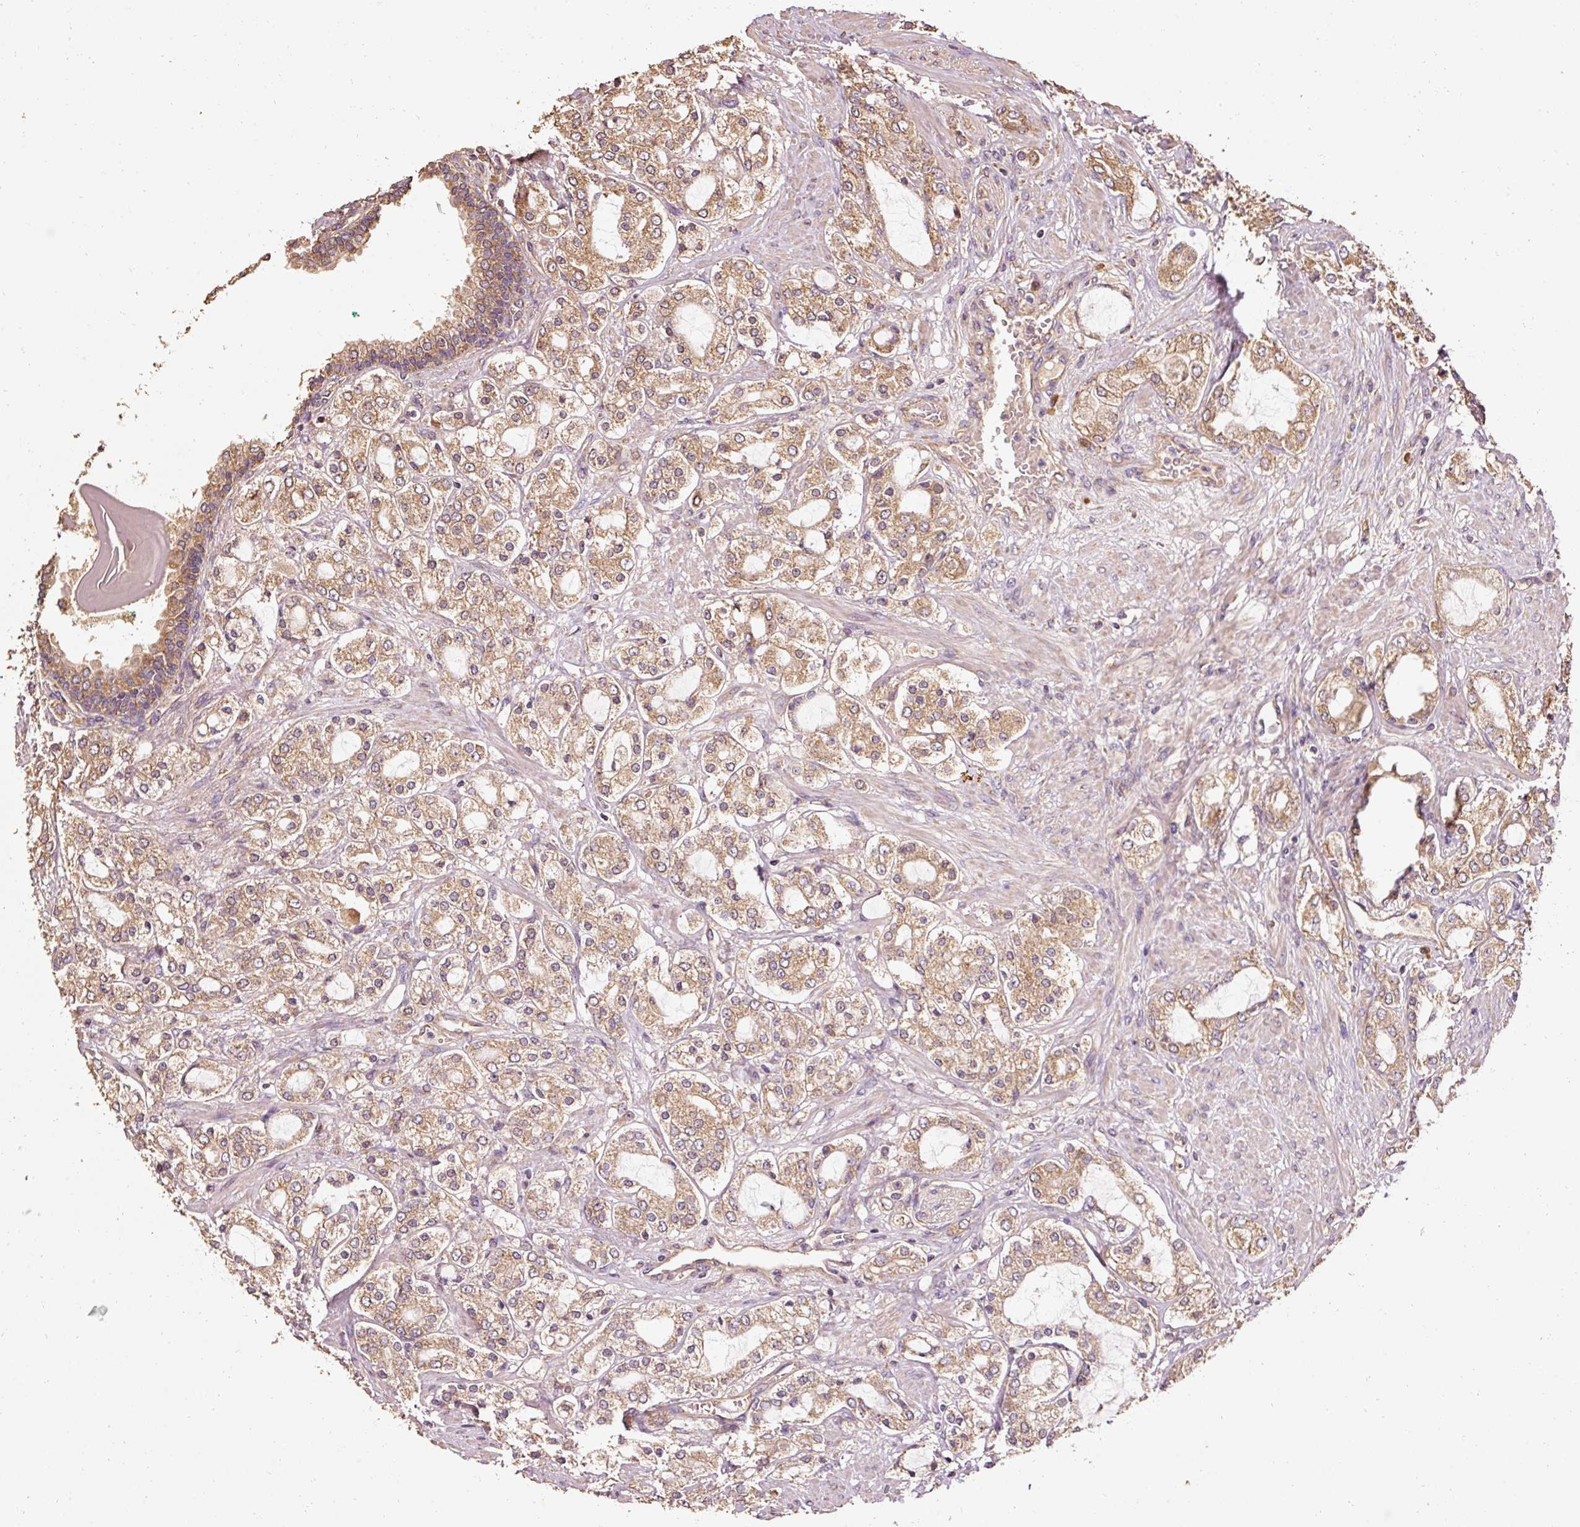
{"staining": {"intensity": "moderate", "quantity": ">75%", "location": "cytoplasmic/membranous"}, "tissue": "prostate cancer", "cell_type": "Tumor cells", "image_type": "cancer", "snomed": [{"axis": "morphology", "description": "Adenocarcinoma, High grade"}, {"axis": "topography", "description": "Prostate"}], "caption": "Approximately >75% of tumor cells in human prostate high-grade adenocarcinoma demonstrate moderate cytoplasmic/membranous protein positivity as visualized by brown immunohistochemical staining.", "gene": "EFHC1", "patient": {"sex": "male", "age": 64}}